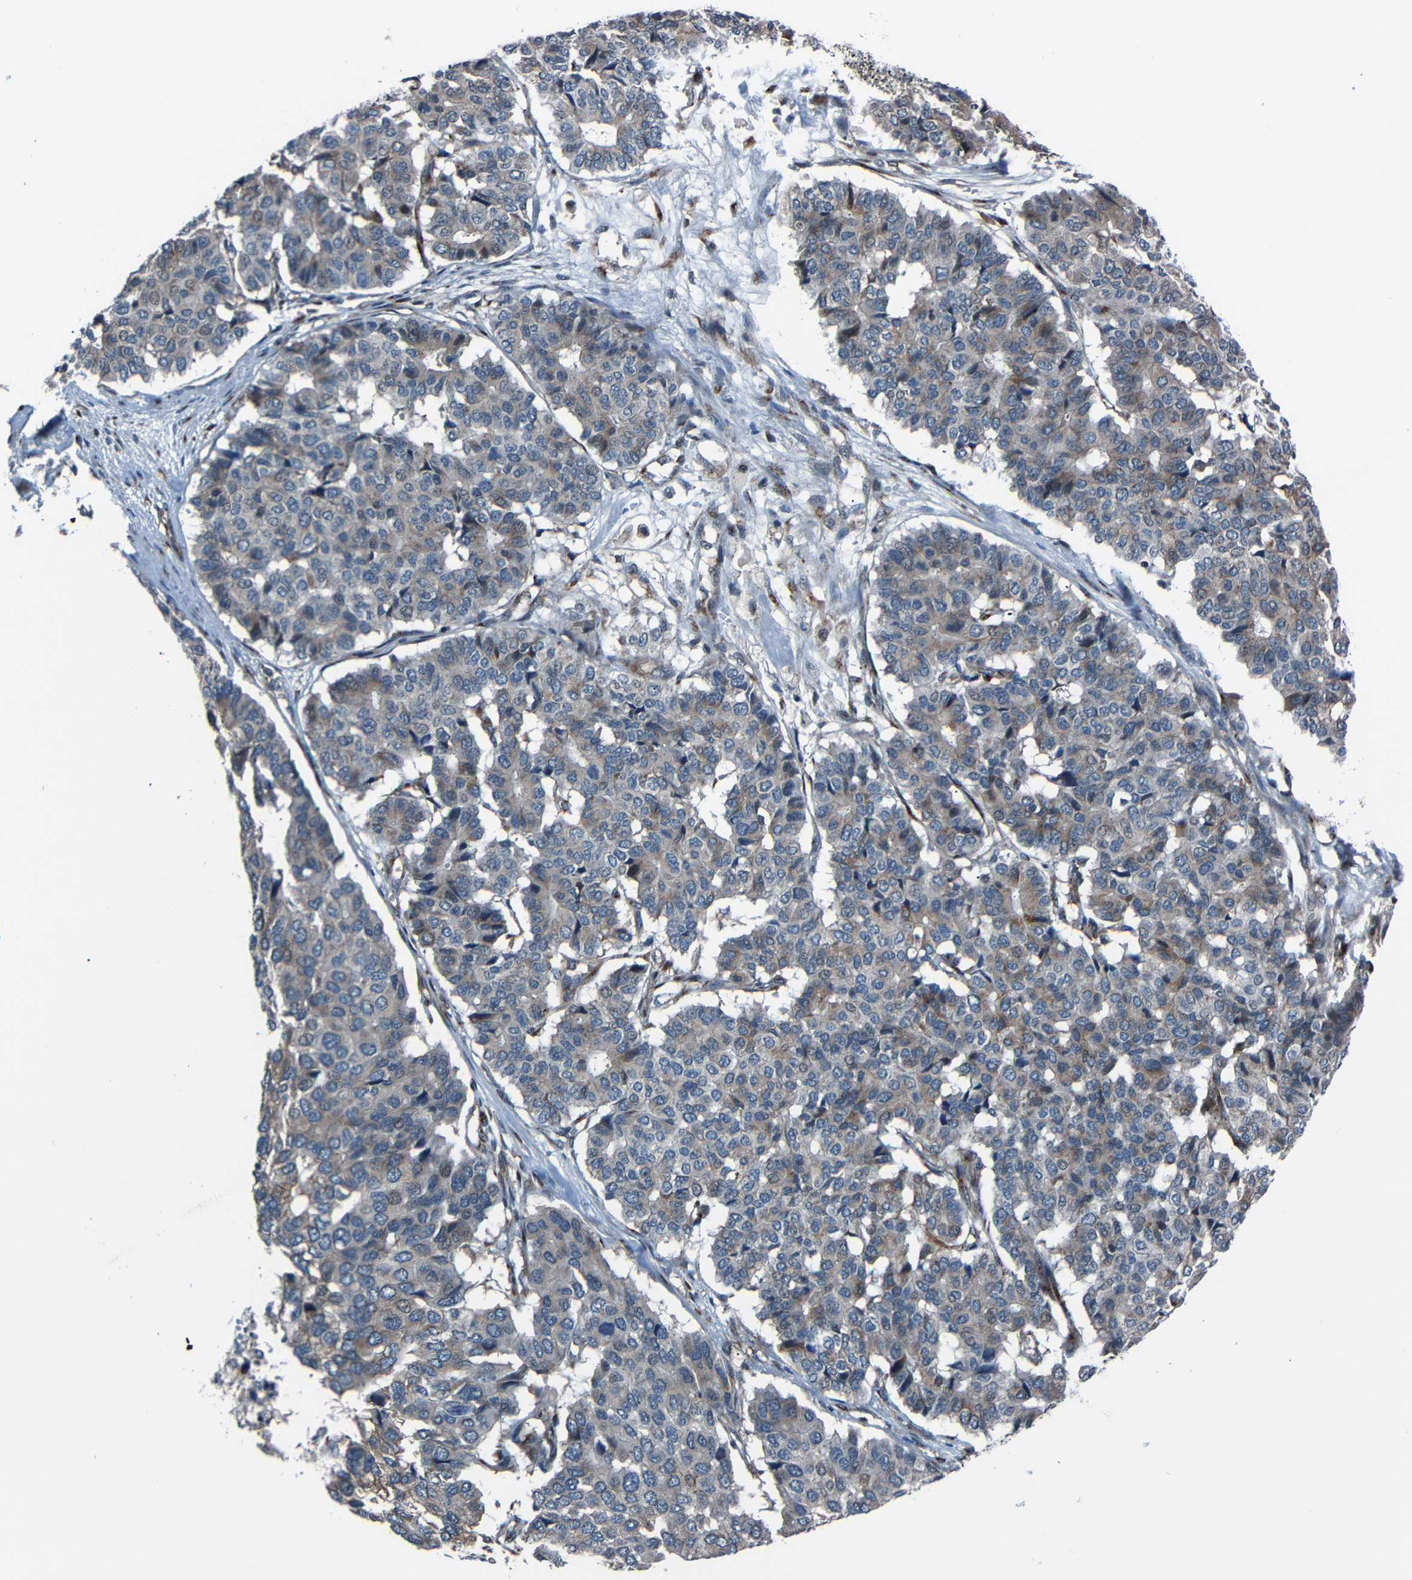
{"staining": {"intensity": "weak", "quantity": "25%-75%", "location": "cytoplasmic/membranous"}, "tissue": "pancreatic cancer", "cell_type": "Tumor cells", "image_type": "cancer", "snomed": [{"axis": "morphology", "description": "Adenocarcinoma, NOS"}, {"axis": "topography", "description": "Pancreas"}], "caption": "Pancreatic adenocarcinoma stained for a protein reveals weak cytoplasmic/membranous positivity in tumor cells.", "gene": "AKAP9", "patient": {"sex": "male", "age": 50}}